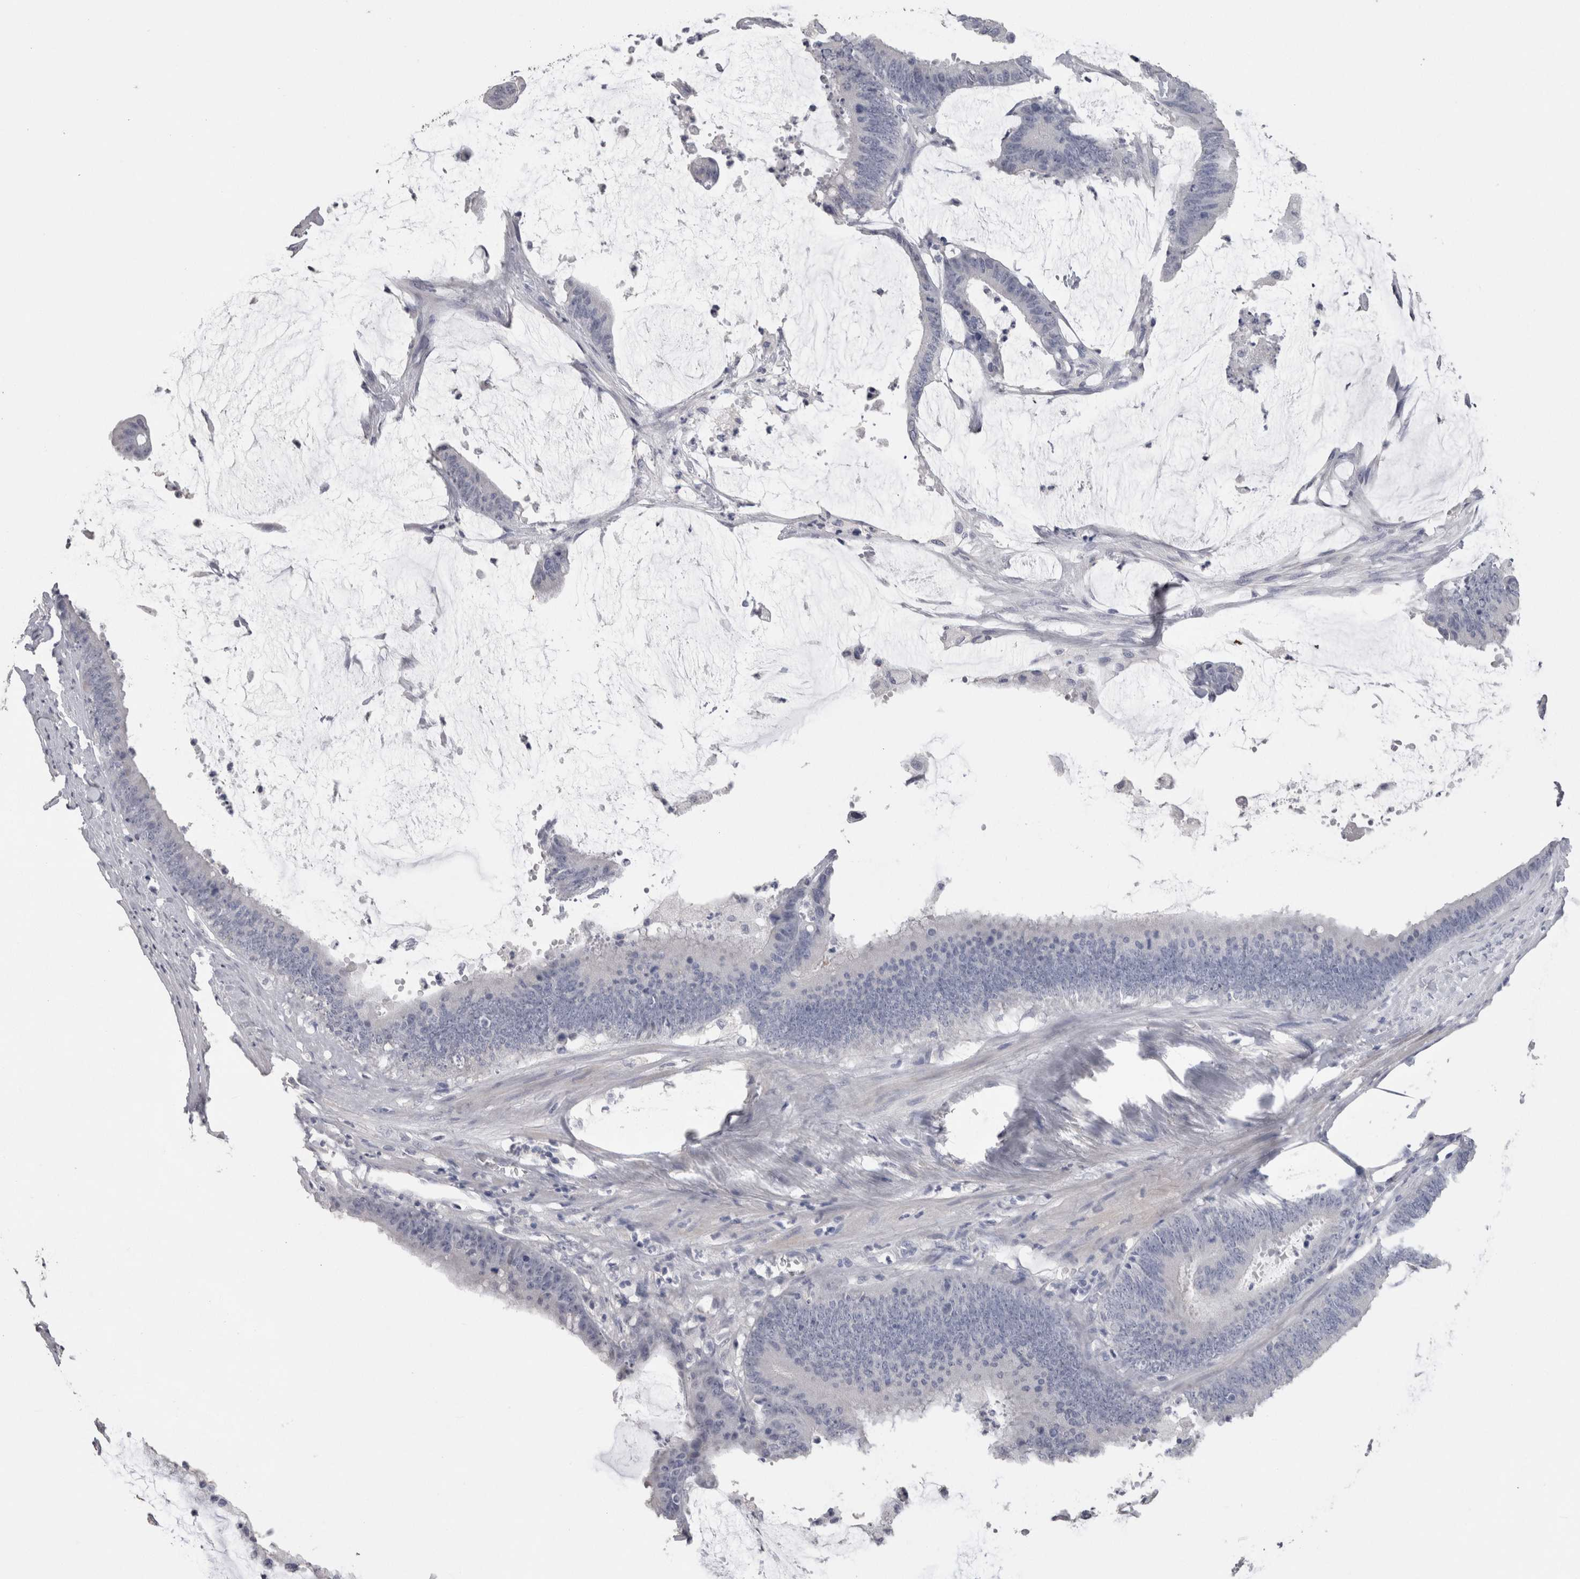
{"staining": {"intensity": "negative", "quantity": "none", "location": "none"}, "tissue": "colorectal cancer", "cell_type": "Tumor cells", "image_type": "cancer", "snomed": [{"axis": "morphology", "description": "Adenocarcinoma, NOS"}, {"axis": "topography", "description": "Rectum"}], "caption": "Immunohistochemical staining of human colorectal adenocarcinoma reveals no significant staining in tumor cells.", "gene": "CA8", "patient": {"sex": "female", "age": 66}}